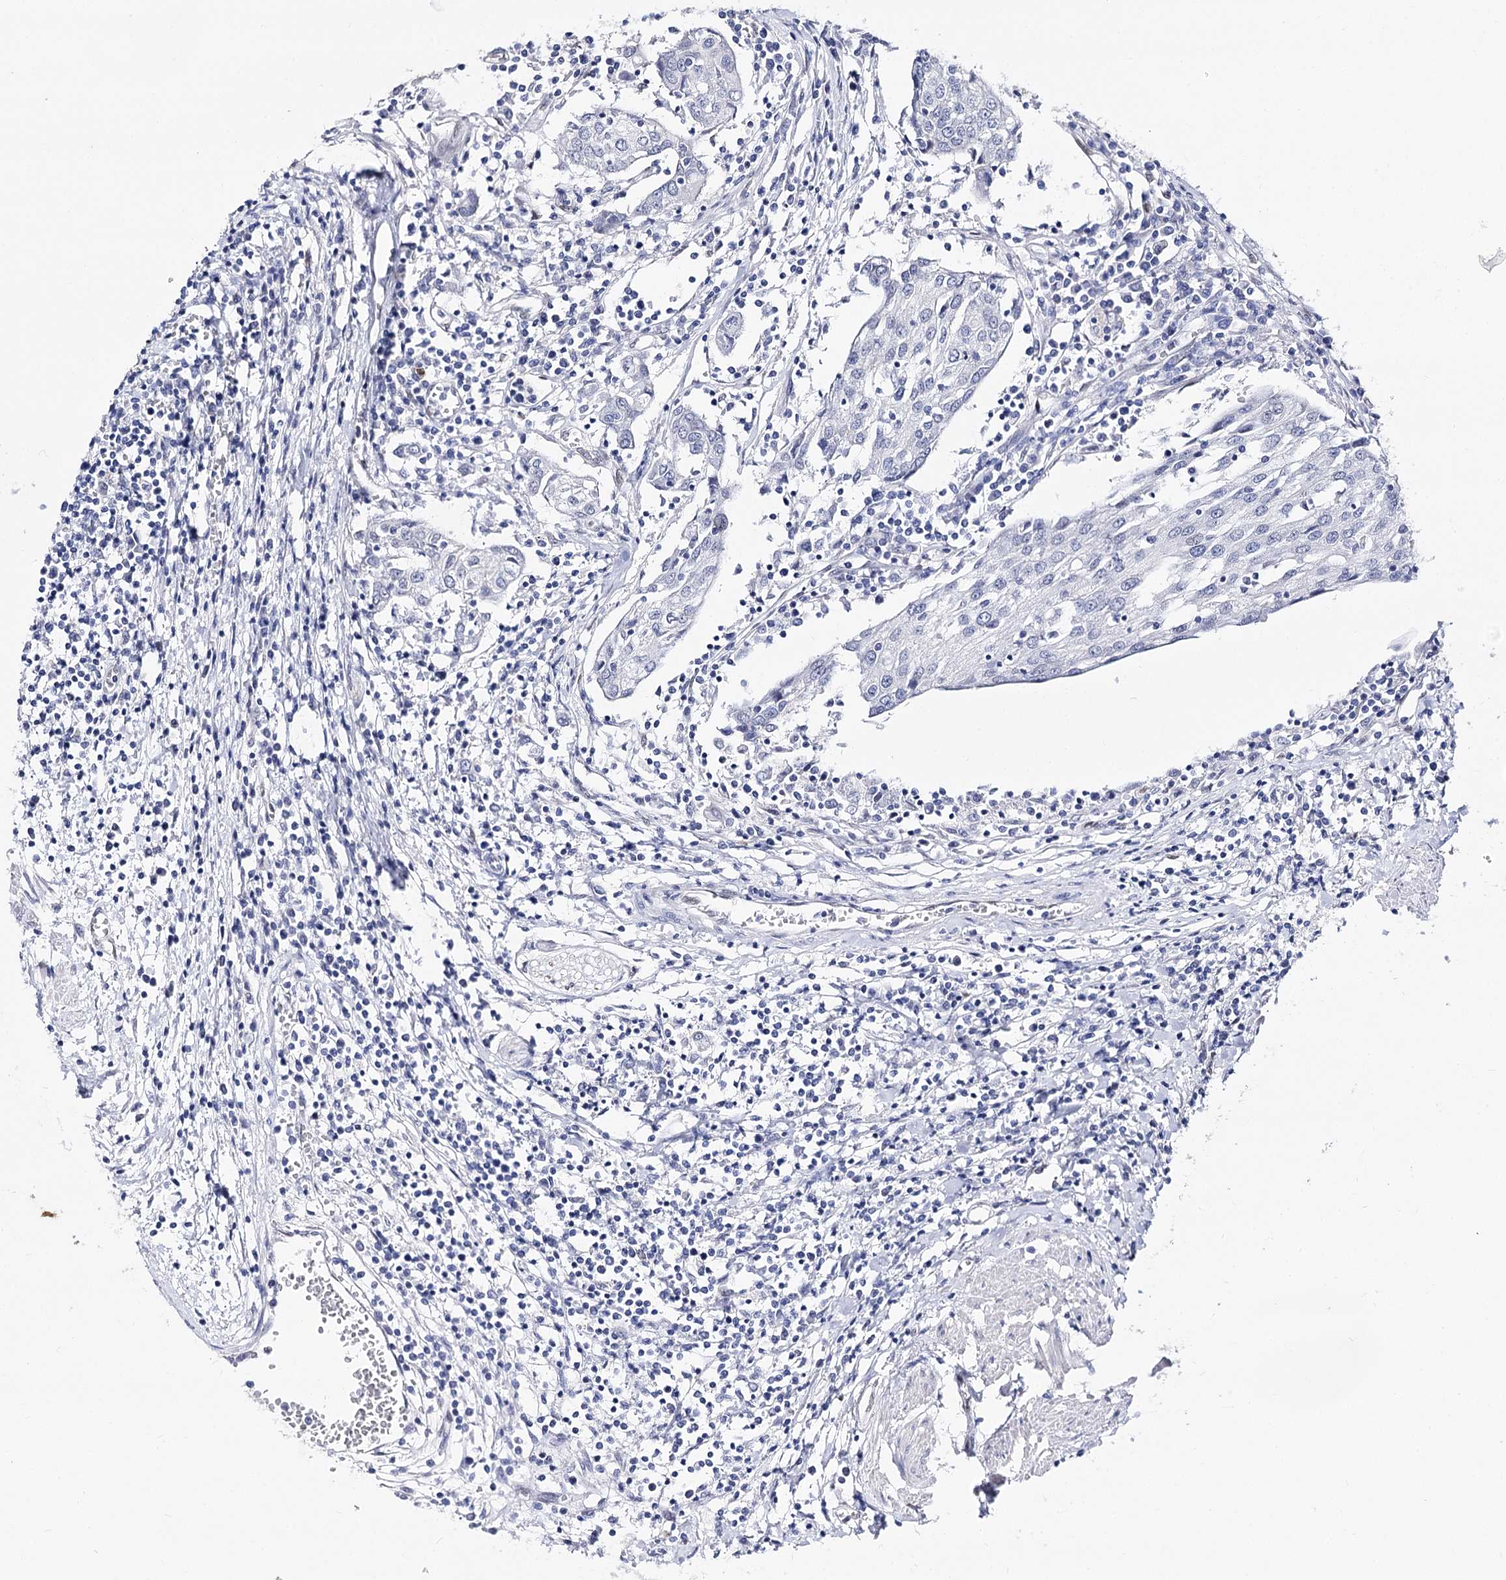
{"staining": {"intensity": "negative", "quantity": "none", "location": "none"}, "tissue": "urothelial cancer", "cell_type": "Tumor cells", "image_type": "cancer", "snomed": [{"axis": "morphology", "description": "Urothelial carcinoma, High grade"}, {"axis": "topography", "description": "Urinary bladder"}], "caption": "Human high-grade urothelial carcinoma stained for a protein using immunohistochemistry exhibits no expression in tumor cells.", "gene": "TMEM201", "patient": {"sex": "female", "age": 85}}